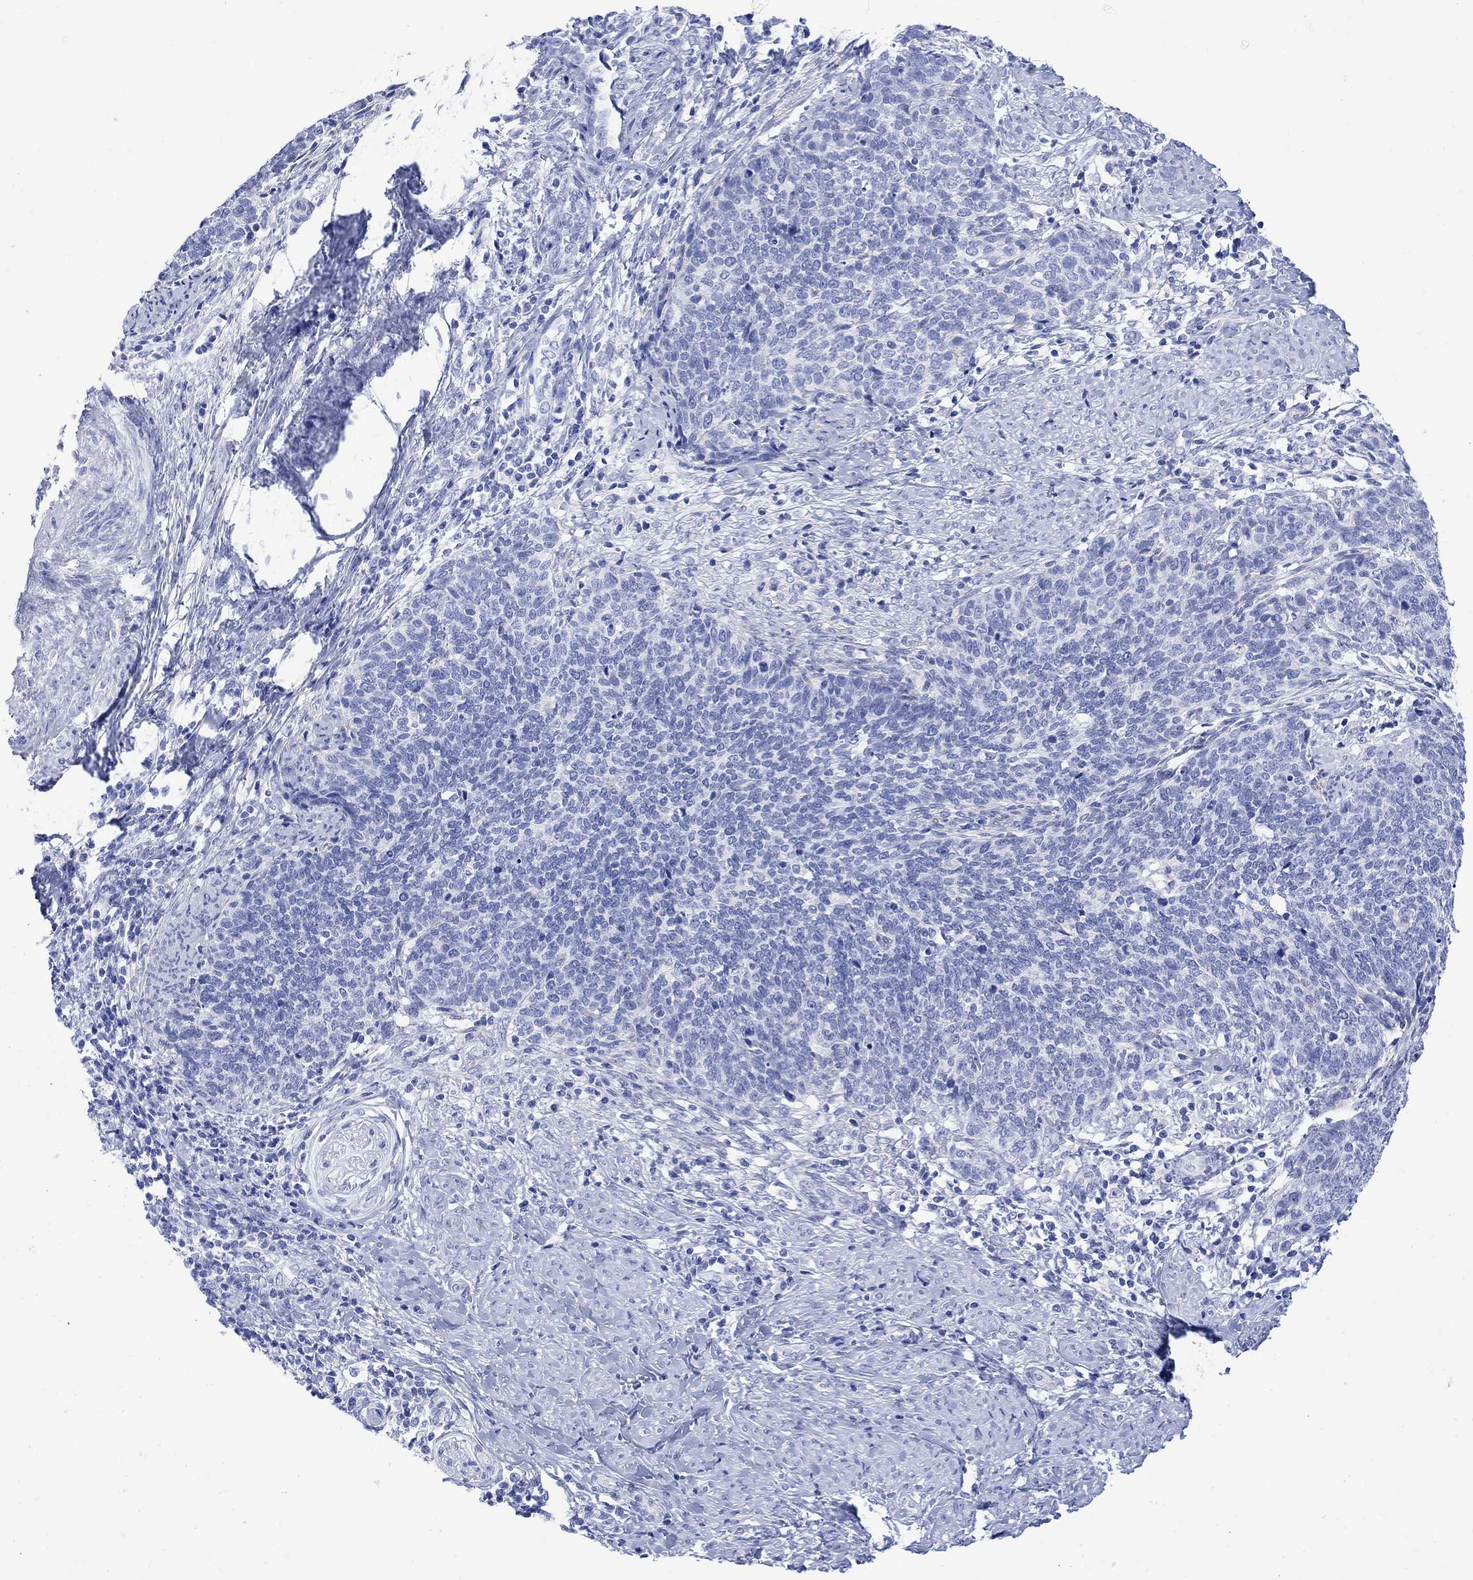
{"staining": {"intensity": "negative", "quantity": "none", "location": "none"}, "tissue": "cervical cancer", "cell_type": "Tumor cells", "image_type": "cancer", "snomed": [{"axis": "morphology", "description": "Normal tissue, NOS"}, {"axis": "morphology", "description": "Squamous cell carcinoma, NOS"}, {"axis": "topography", "description": "Cervix"}], "caption": "A histopathology image of human cervical cancer (squamous cell carcinoma) is negative for staining in tumor cells. The staining is performed using DAB (3,3'-diaminobenzidine) brown chromogen with nuclei counter-stained in using hematoxylin.", "gene": "MYL1", "patient": {"sex": "female", "age": 39}}